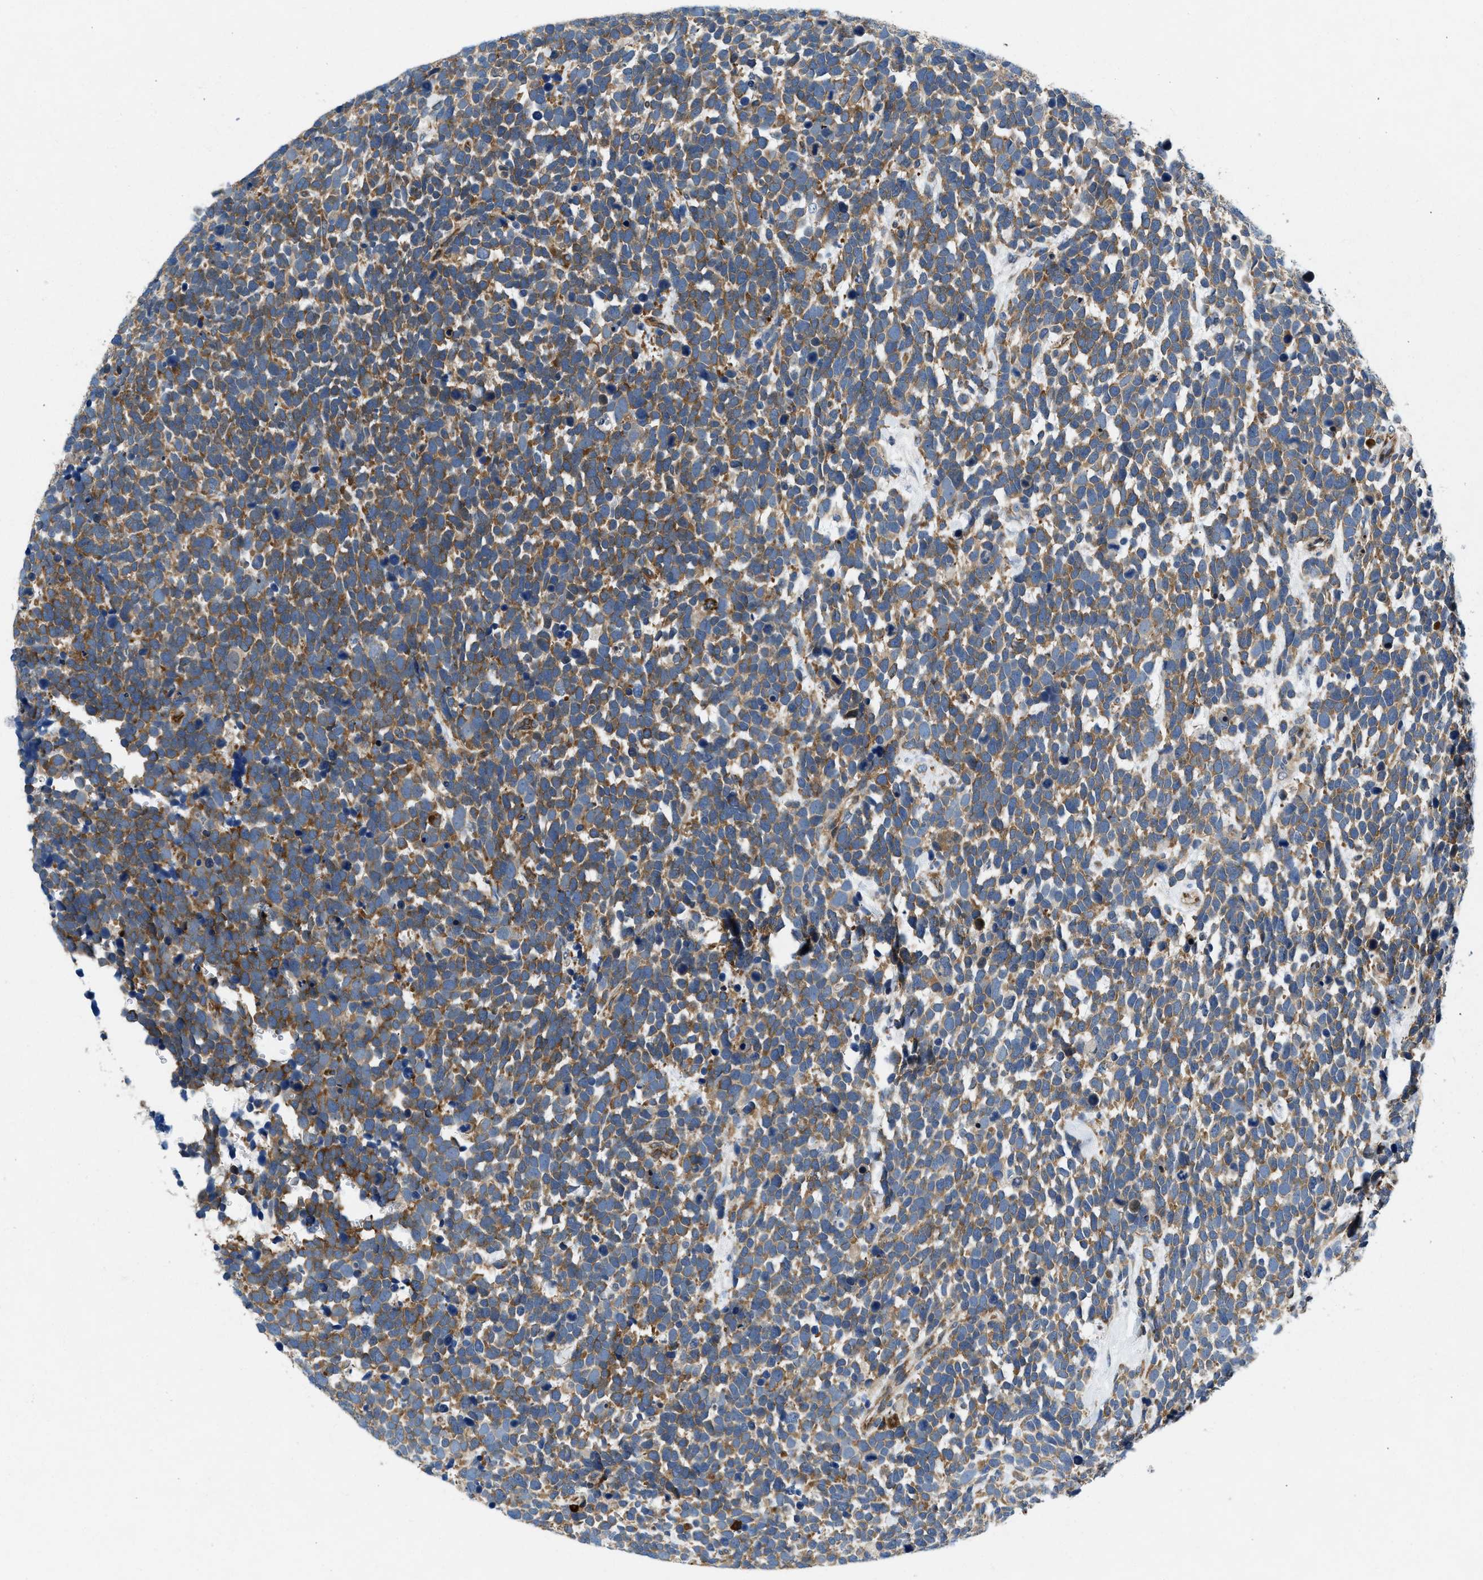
{"staining": {"intensity": "moderate", "quantity": ">75%", "location": "cytoplasmic/membranous"}, "tissue": "urothelial cancer", "cell_type": "Tumor cells", "image_type": "cancer", "snomed": [{"axis": "morphology", "description": "Urothelial carcinoma, High grade"}, {"axis": "topography", "description": "Urinary bladder"}], "caption": "IHC micrograph of neoplastic tissue: human urothelial cancer stained using immunohistochemistry displays medium levels of moderate protein expression localized specifically in the cytoplasmic/membranous of tumor cells, appearing as a cytoplasmic/membranous brown color.", "gene": "PA2G4", "patient": {"sex": "female", "age": 82}}